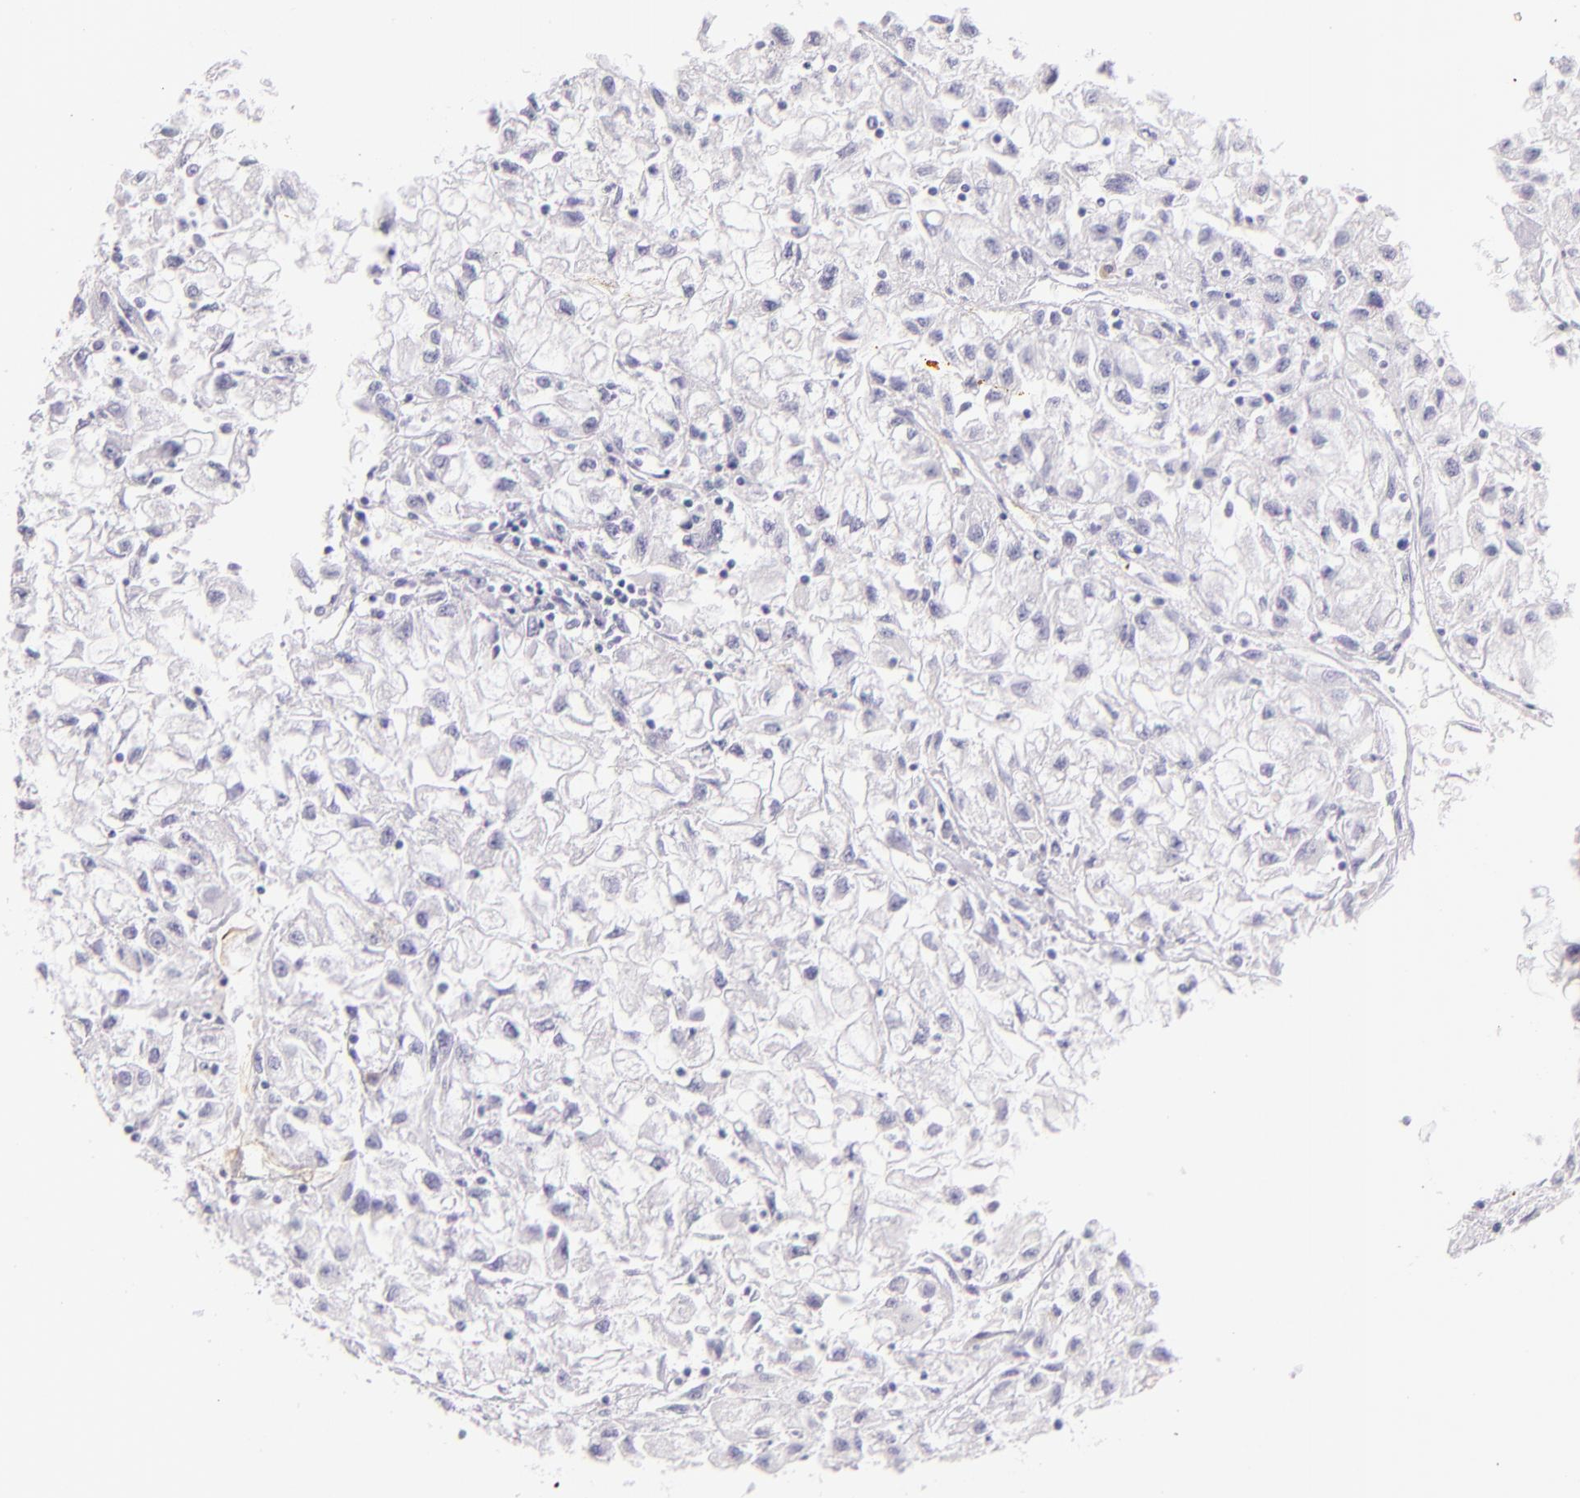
{"staining": {"intensity": "negative", "quantity": "none", "location": "none"}, "tissue": "renal cancer", "cell_type": "Tumor cells", "image_type": "cancer", "snomed": [{"axis": "morphology", "description": "Adenocarcinoma, NOS"}, {"axis": "topography", "description": "Kidney"}], "caption": "Tumor cells show no significant positivity in renal adenocarcinoma.", "gene": "SELP", "patient": {"sex": "male", "age": 59}}